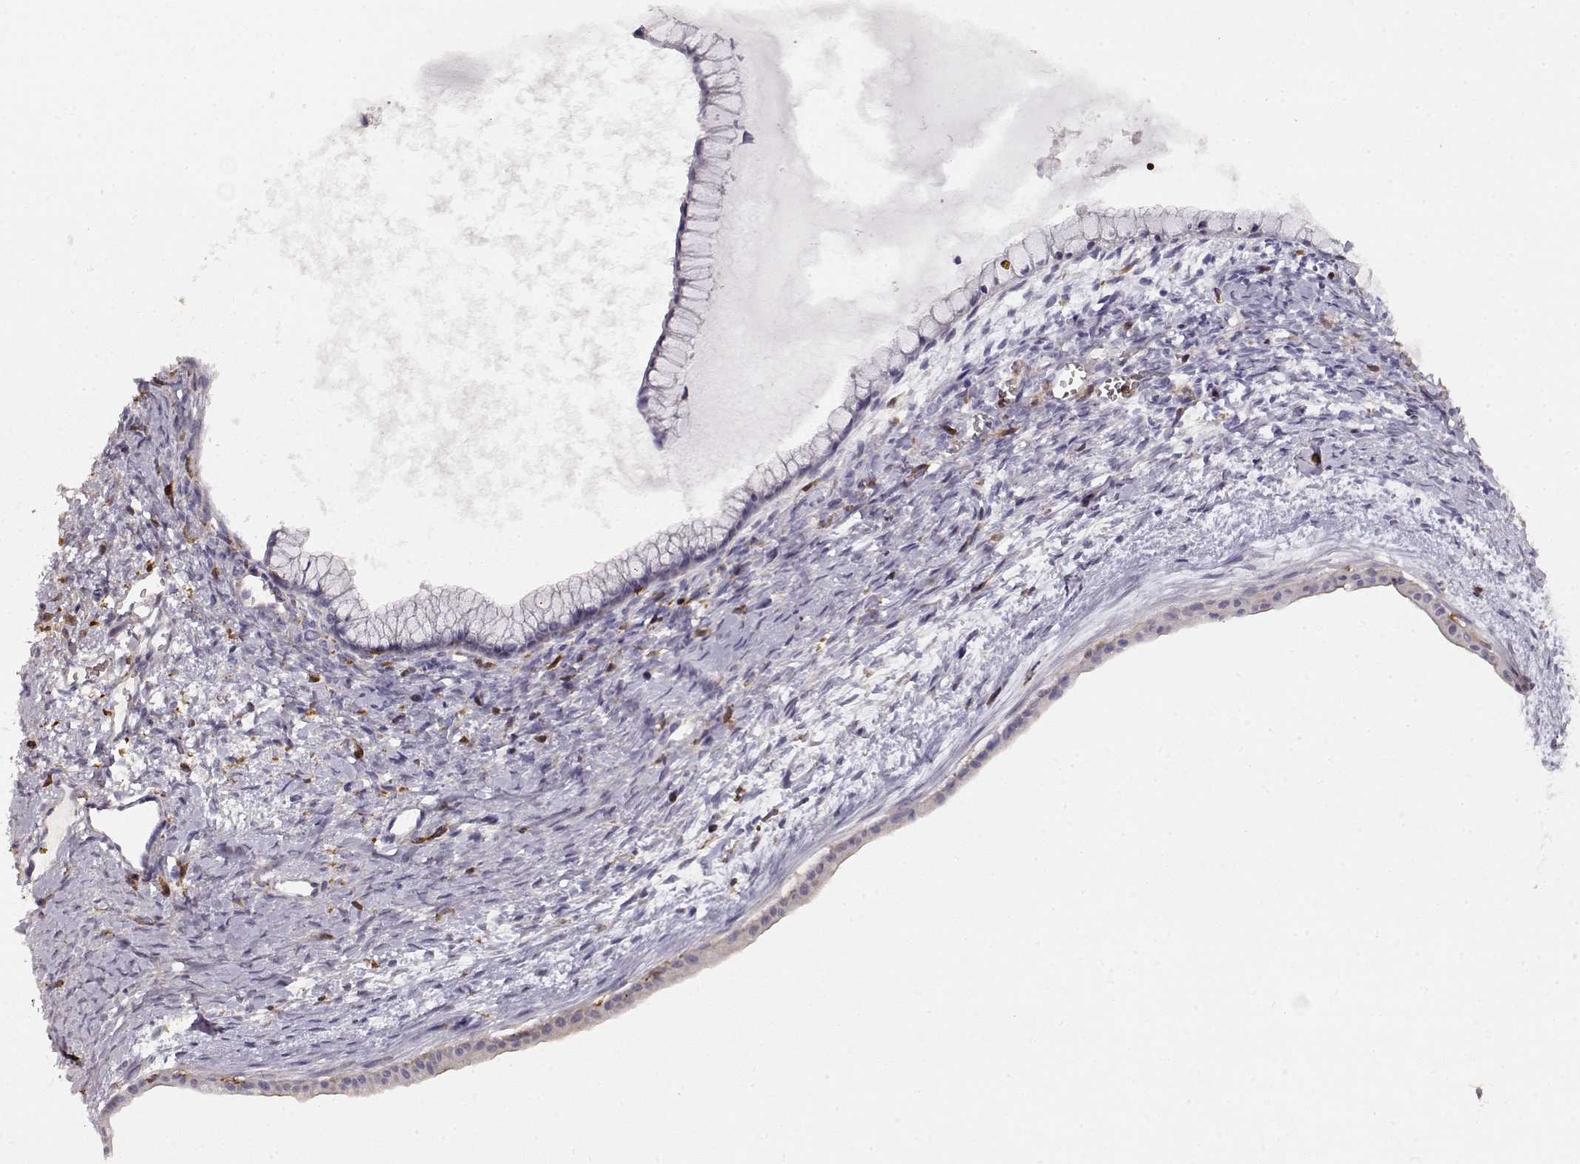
{"staining": {"intensity": "negative", "quantity": "none", "location": "none"}, "tissue": "ovarian cancer", "cell_type": "Tumor cells", "image_type": "cancer", "snomed": [{"axis": "morphology", "description": "Cystadenocarcinoma, mucinous, NOS"}, {"axis": "topography", "description": "Ovary"}], "caption": "Ovarian cancer was stained to show a protein in brown. There is no significant staining in tumor cells. (DAB (3,3'-diaminobenzidine) immunohistochemistry visualized using brightfield microscopy, high magnification).", "gene": "VAV1", "patient": {"sex": "female", "age": 41}}